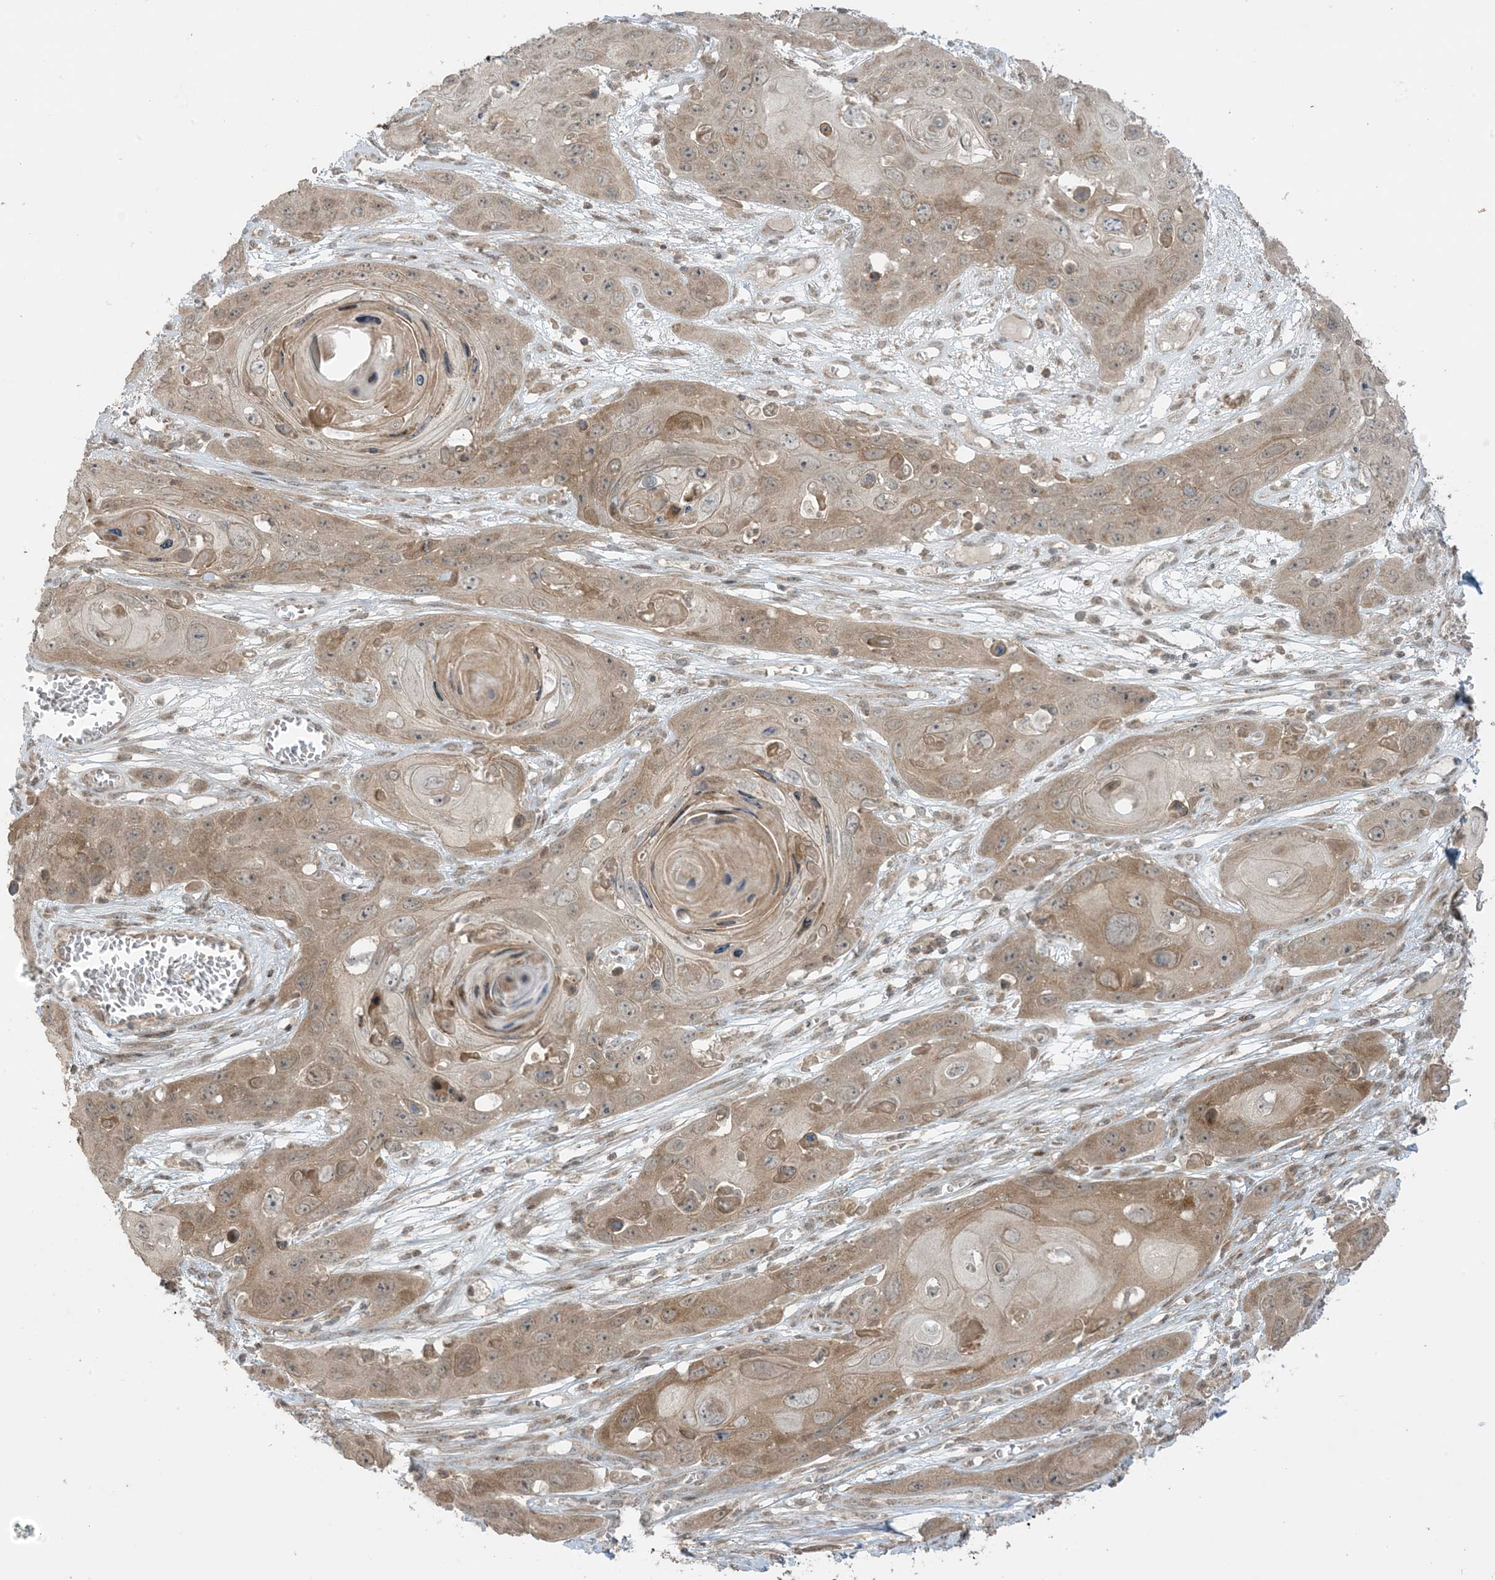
{"staining": {"intensity": "moderate", "quantity": ">75%", "location": "cytoplasmic/membranous"}, "tissue": "skin cancer", "cell_type": "Tumor cells", "image_type": "cancer", "snomed": [{"axis": "morphology", "description": "Squamous cell carcinoma, NOS"}, {"axis": "topography", "description": "Skin"}], "caption": "DAB (3,3'-diaminobenzidine) immunohistochemical staining of skin squamous cell carcinoma displays moderate cytoplasmic/membranous protein positivity in about >75% of tumor cells. (Stains: DAB in brown, nuclei in blue, Microscopy: brightfield microscopy at high magnification).", "gene": "PHLDB2", "patient": {"sex": "male", "age": 55}}